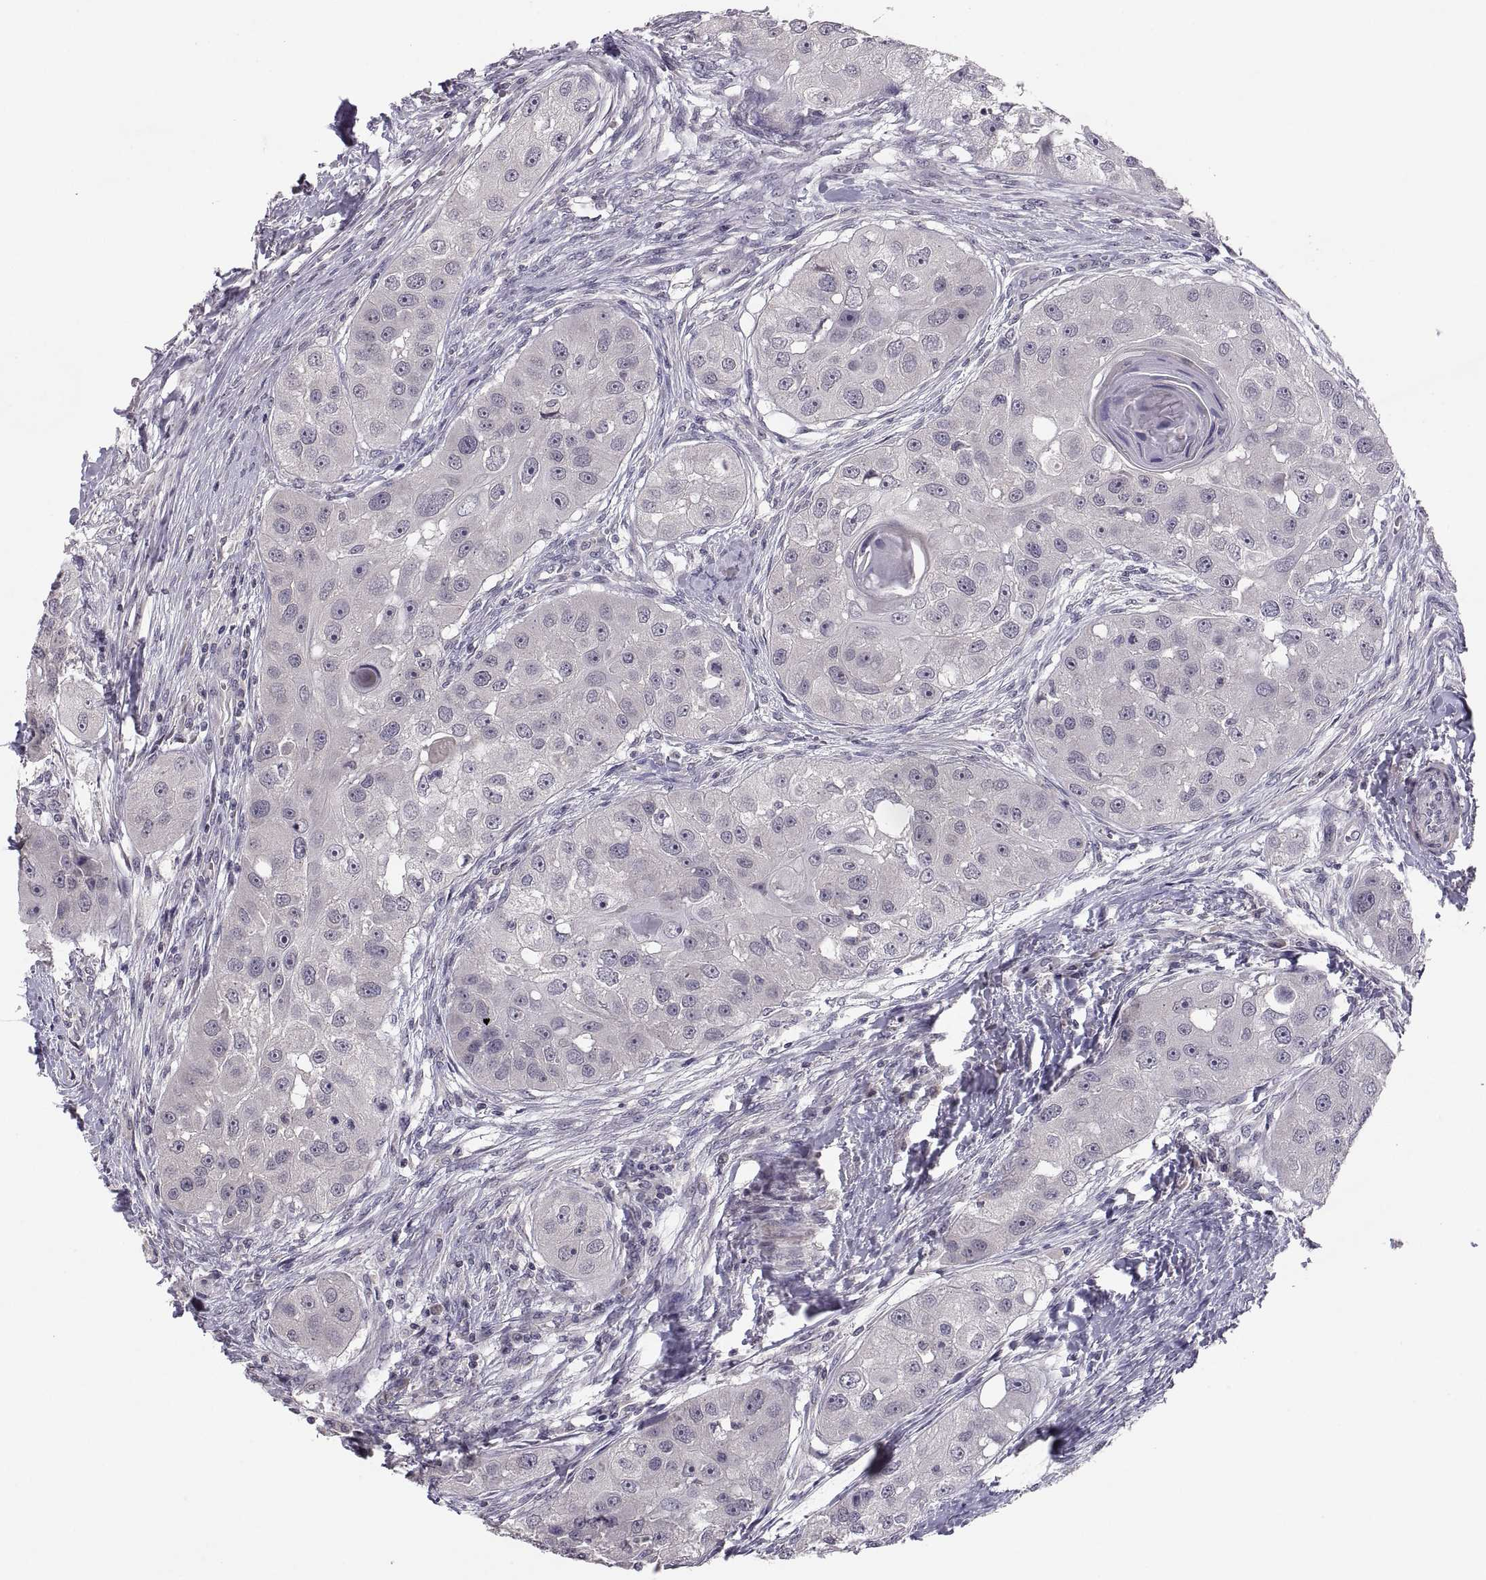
{"staining": {"intensity": "negative", "quantity": "none", "location": "none"}, "tissue": "head and neck cancer", "cell_type": "Tumor cells", "image_type": "cancer", "snomed": [{"axis": "morphology", "description": "Squamous cell carcinoma, NOS"}, {"axis": "topography", "description": "Head-Neck"}], "caption": "IHC micrograph of human head and neck squamous cell carcinoma stained for a protein (brown), which demonstrates no staining in tumor cells.", "gene": "PAX2", "patient": {"sex": "male", "age": 51}}